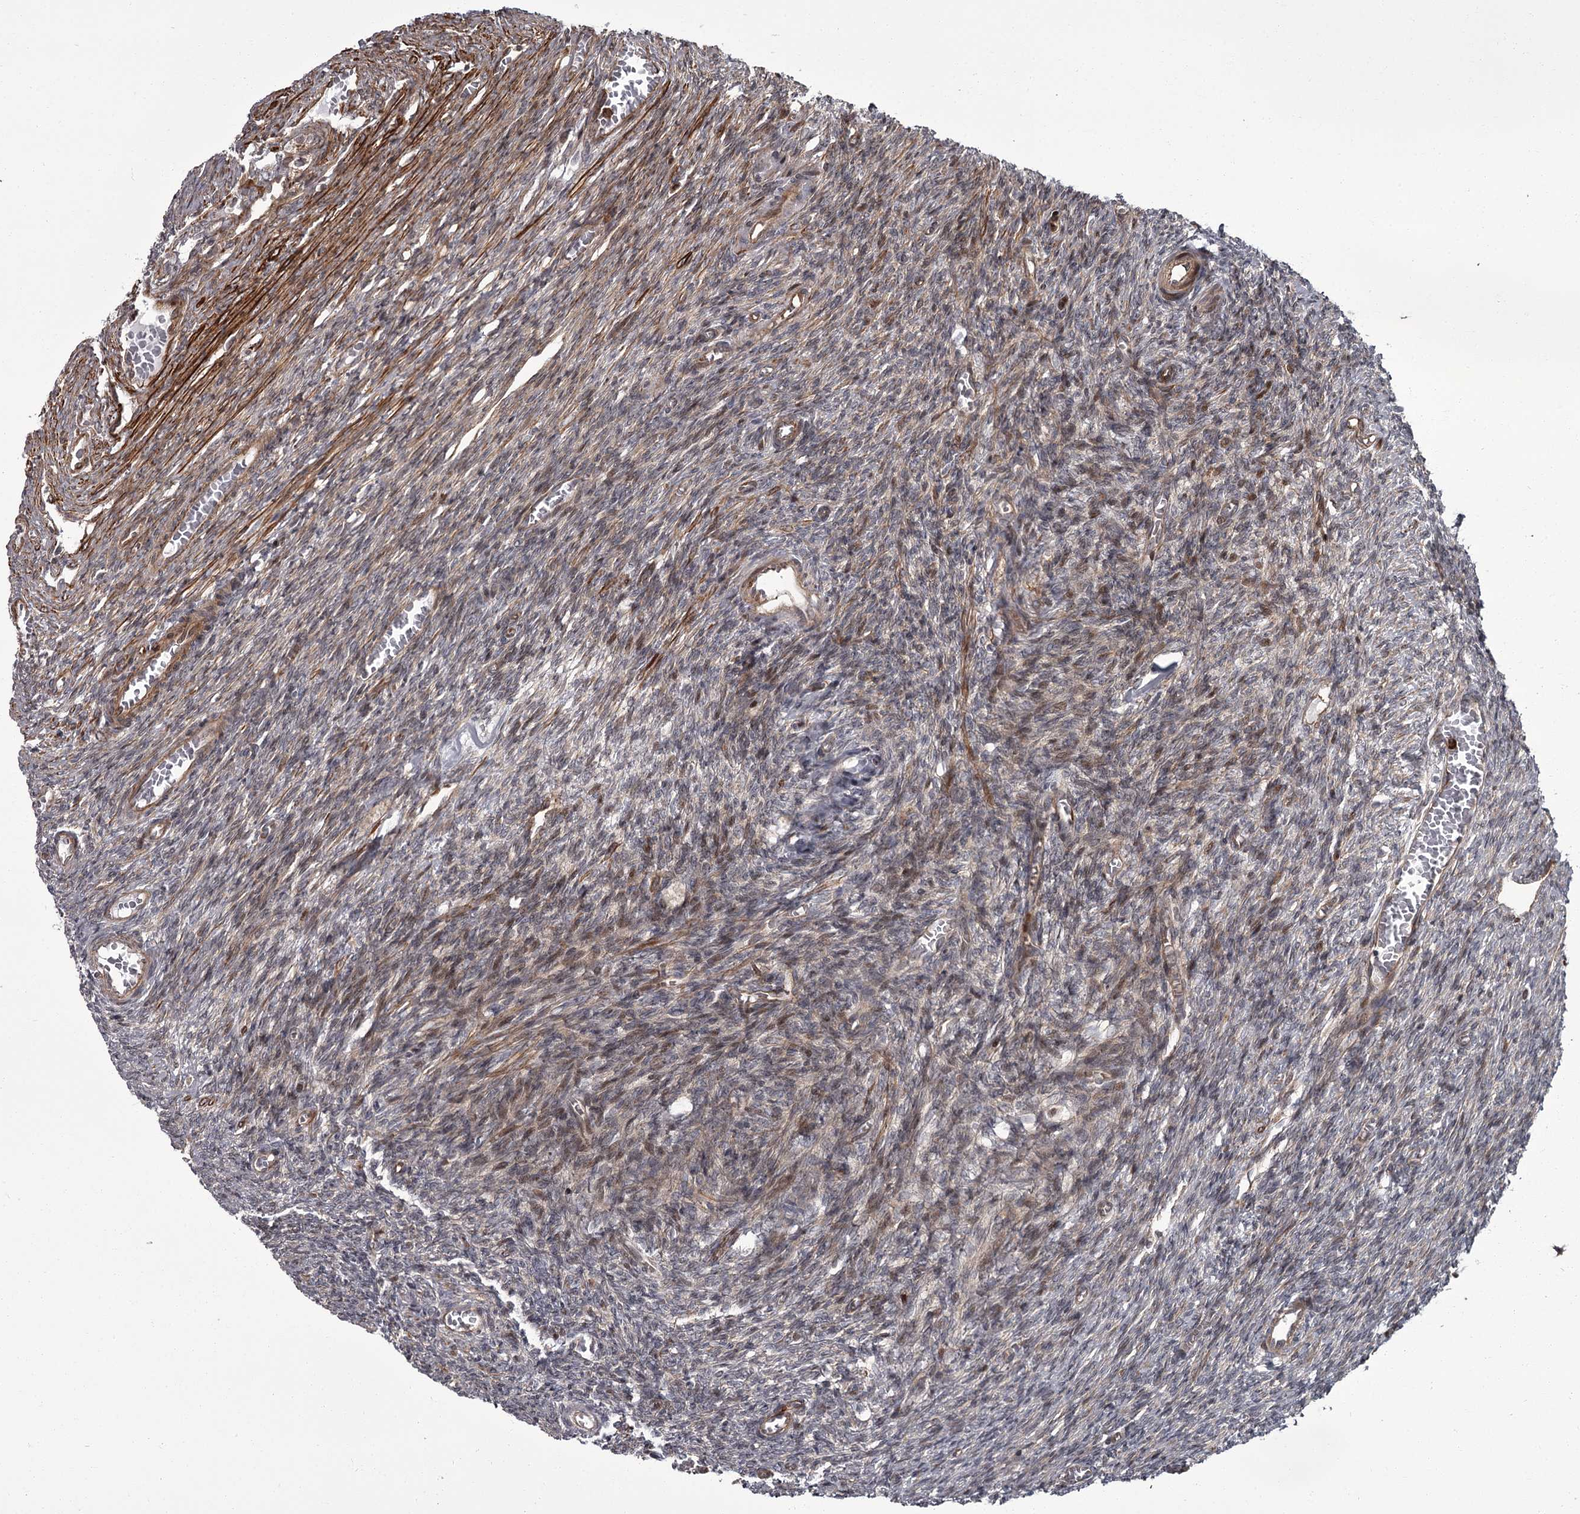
{"staining": {"intensity": "moderate", "quantity": "<25%", "location": "cytoplasmic/membranous,nuclear"}, "tissue": "ovary", "cell_type": "Ovarian stroma cells", "image_type": "normal", "snomed": [{"axis": "morphology", "description": "Normal tissue, NOS"}, {"axis": "topography", "description": "Ovary"}], "caption": "IHC staining of normal ovary, which exhibits low levels of moderate cytoplasmic/membranous,nuclear positivity in approximately <25% of ovarian stroma cells indicating moderate cytoplasmic/membranous,nuclear protein positivity. The staining was performed using DAB (brown) for protein detection and nuclei were counterstained in hematoxylin (blue).", "gene": "THAP9", "patient": {"sex": "female", "age": 27}}